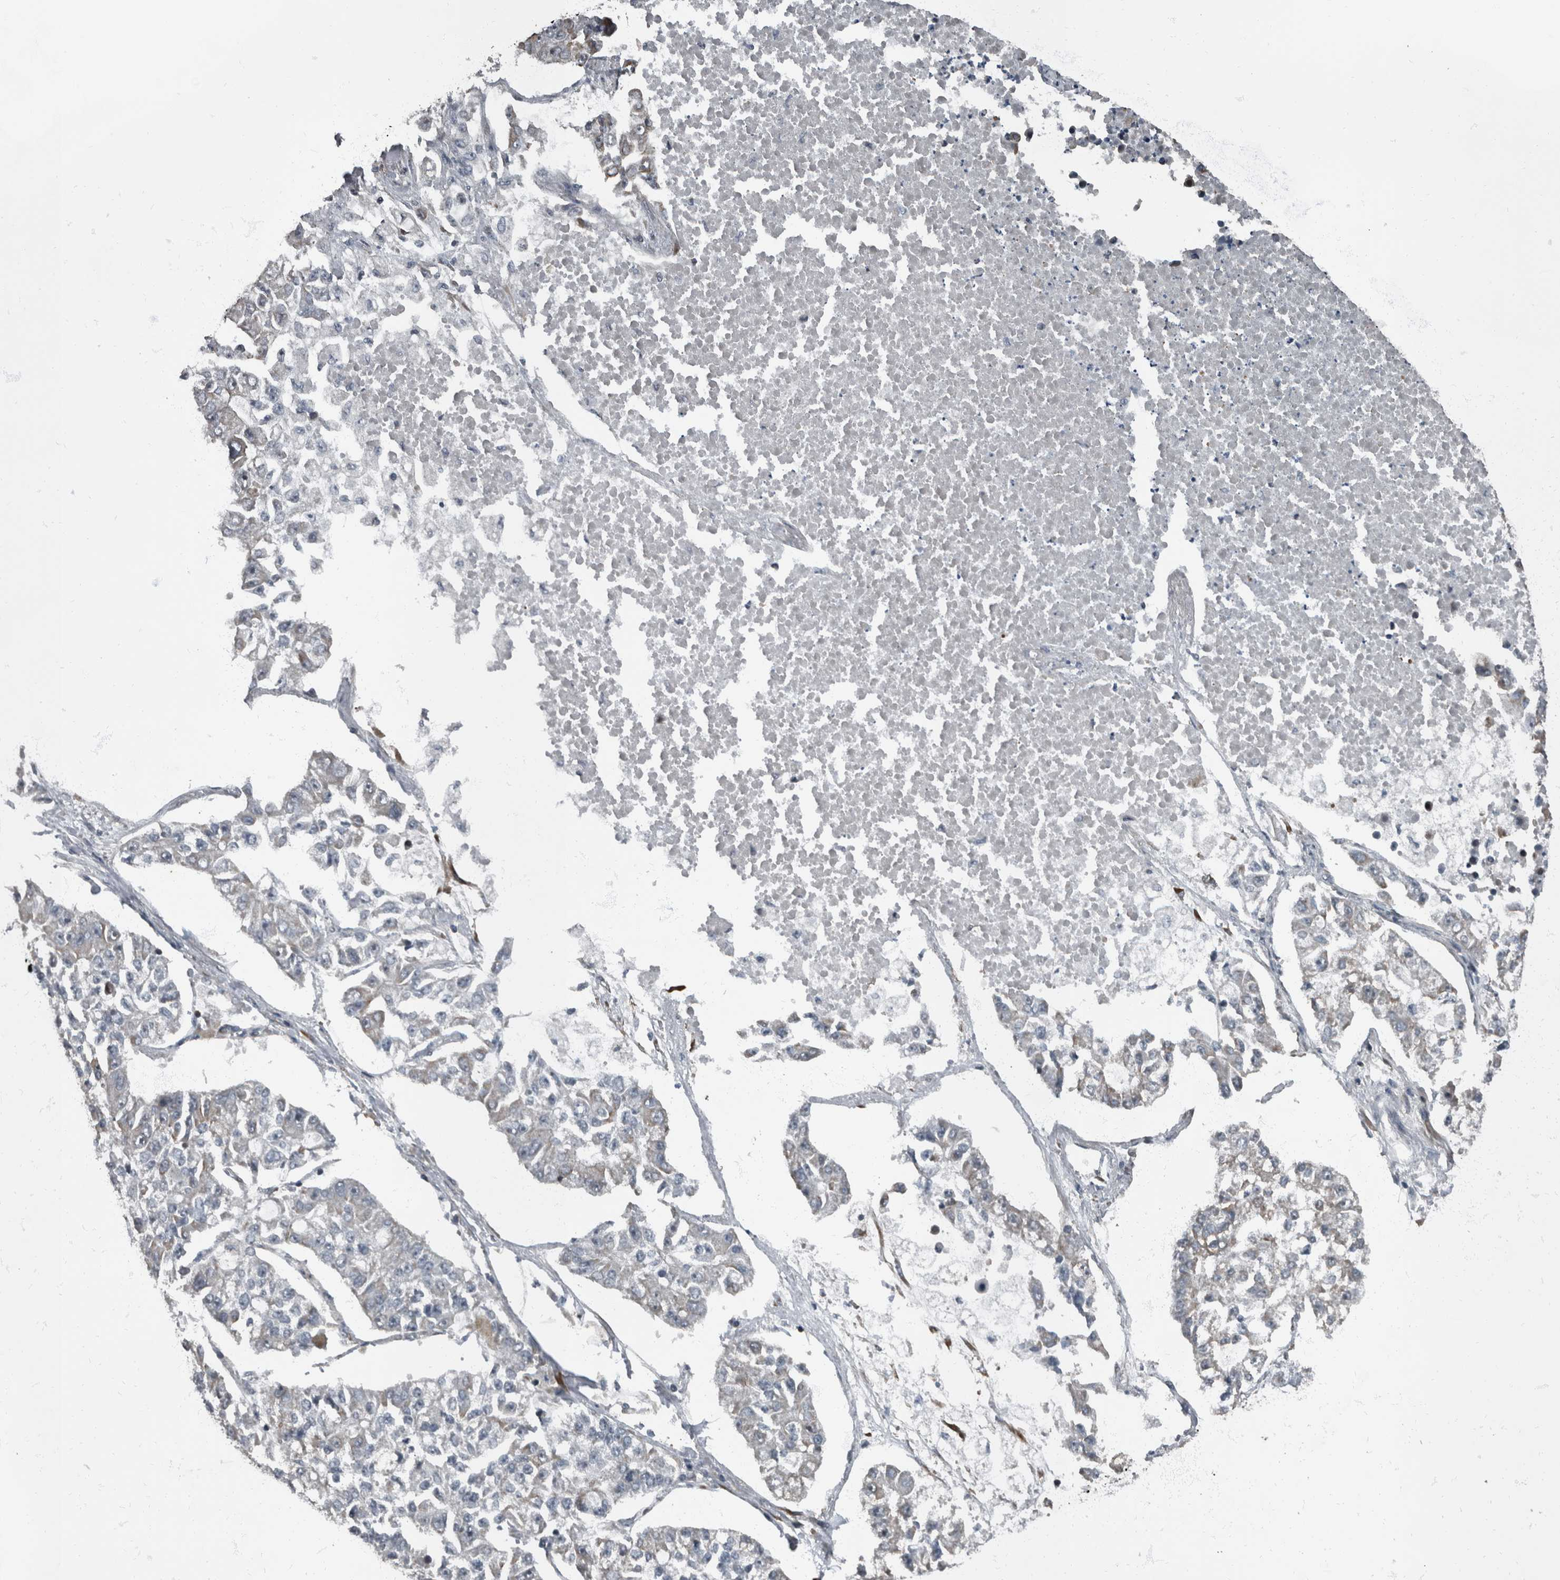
{"staining": {"intensity": "negative", "quantity": "none", "location": "none"}, "tissue": "lung cancer", "cell_type": "Tumor cells", "image_type": "cancer", "snomed": [{"axis": "morphology", "description": "Adenocarcinoma, NOS"}, {"axis": "topography", "description": "Lung"}], "caption": "Lung cancer (adenocarcinoma) was stained to show a protein in brown. There is no significant expression in tumor cells.", "gene": "RABGGTB", "patient": {"sex": "male", "age": 49}}